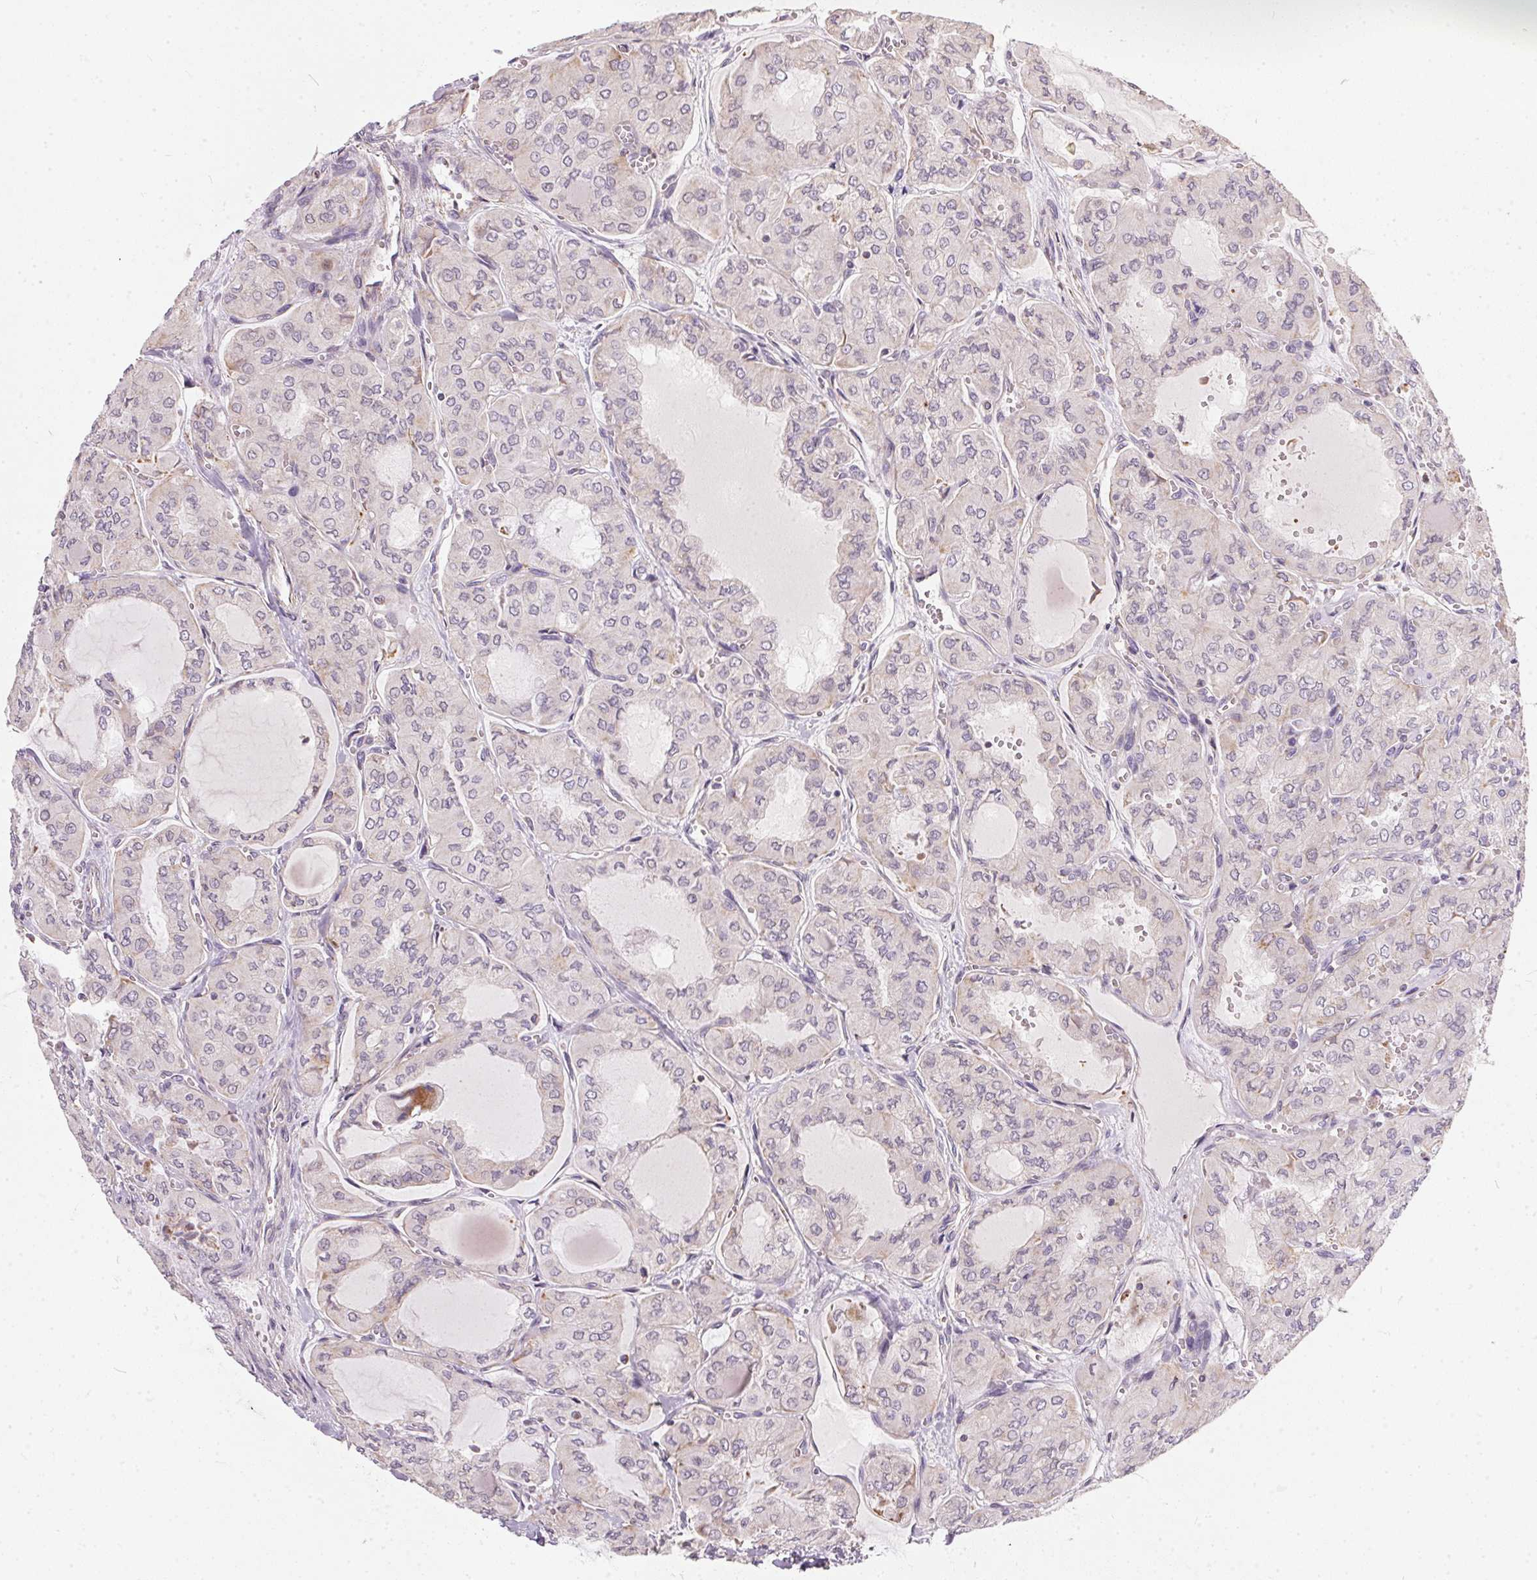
{"staining": {"intensity": "negative", "quantity": "none", "location": "none"}, "tissue": "thyroid cancer", "cell_type": "Tumor cells", "image_type": "cancer", "snomed": [{"axis": "morphology", "description": "Papillary adenocarcinoma, NOS"}, {"axis": "topography", "description": "Thyroid gland"}], "caption": "There is no significant expression in tumor cells of thyroid papillary adenocarcinoma.", "gene": "VWA5B2", "patient": {"sex": "male", "age": 20}}